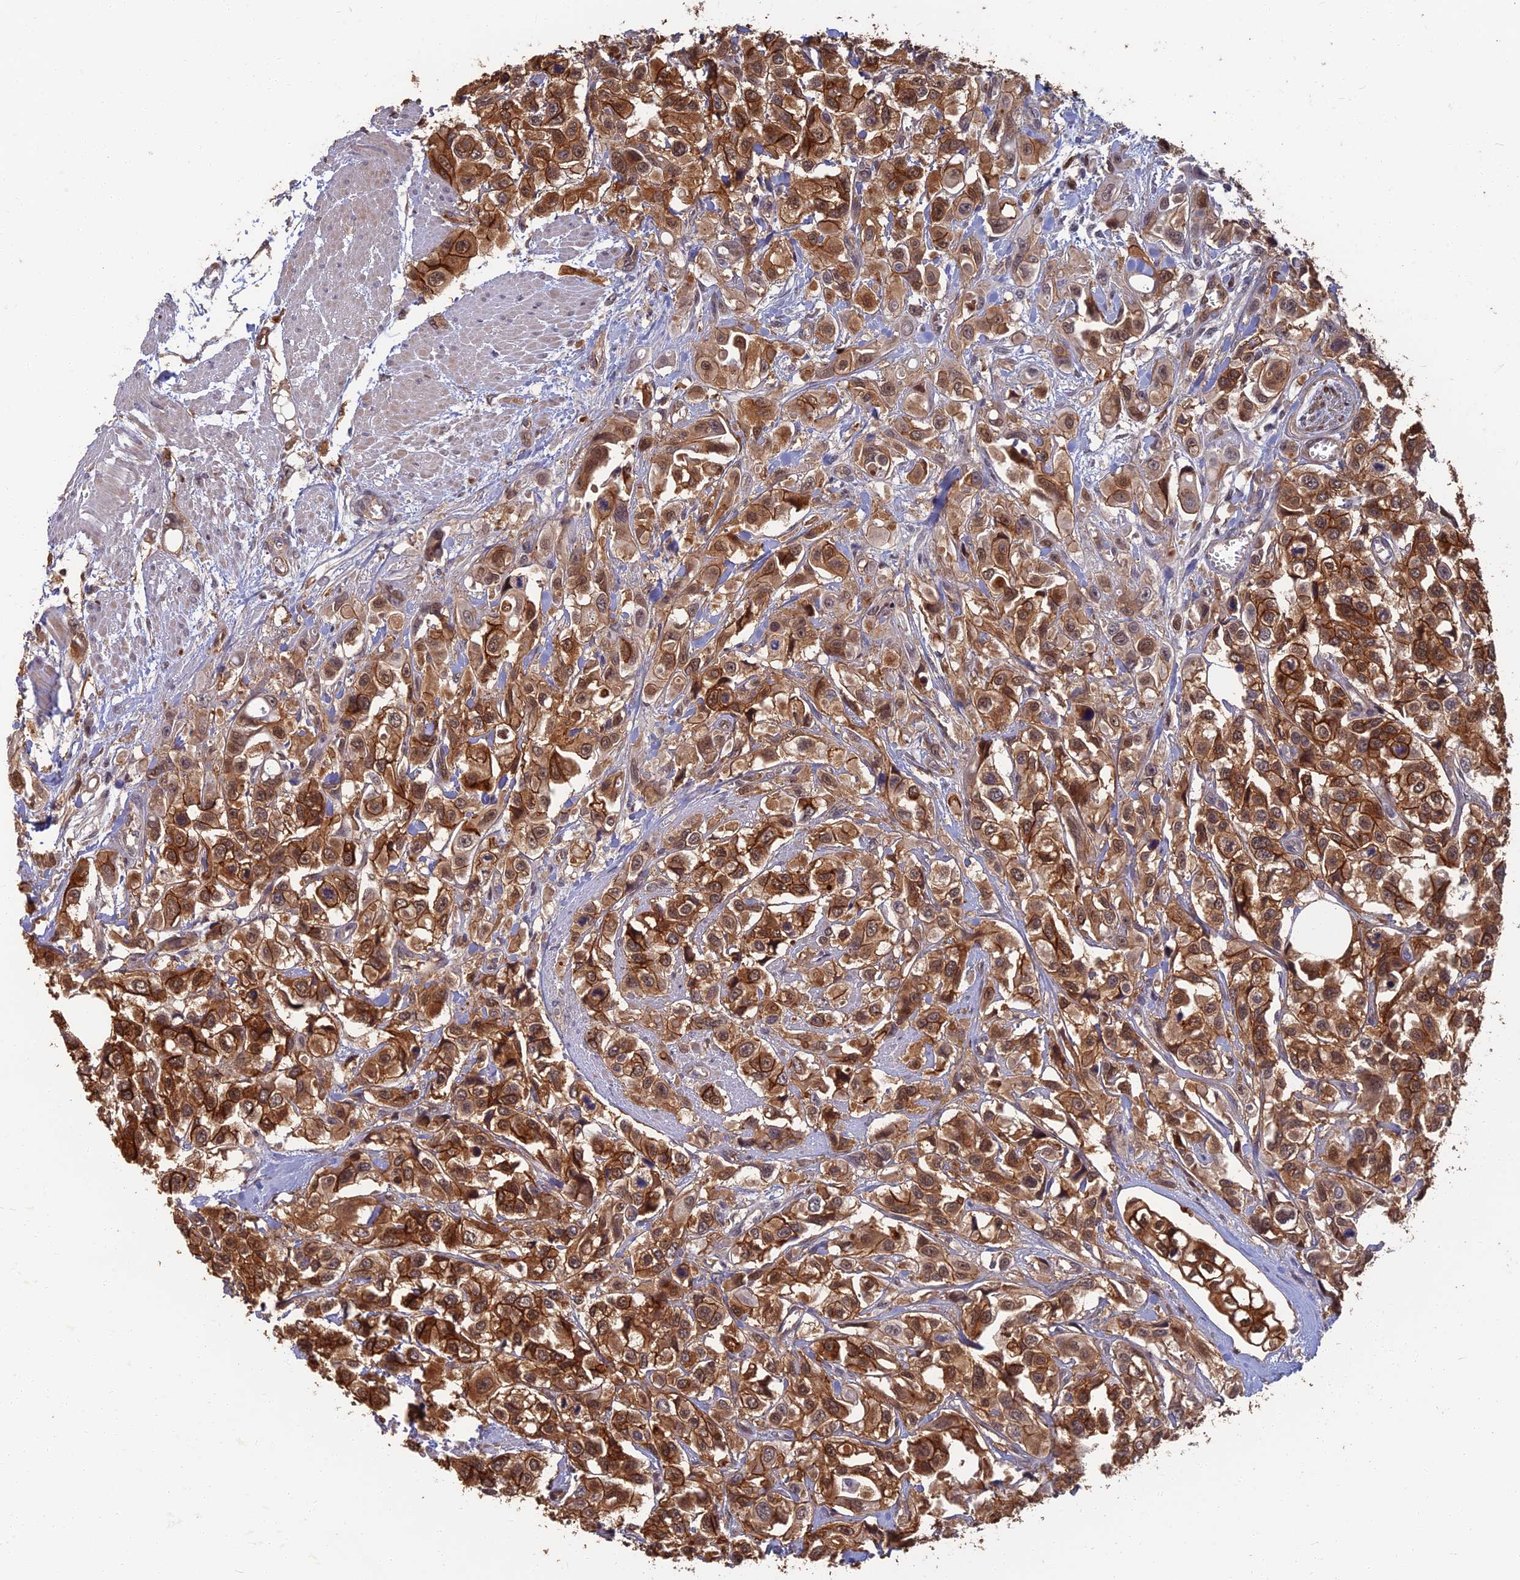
{"staining": {"intensity": "strong", "quantity": ">75%", "location": "cytoplasmic/membranous"}, "tissue": "urothelial cancer", "cell_type": "Tumor cells", "image_type": "cancer", "snomed": [{"axis": "morphology", "description": "Urothelial carcinoma, High grade"}, {"axis": "topography", "description": "Urinary bladder"}], "caption": "Urothelial cancer stained with a protein marker displays strong staining in tumor cells.", "gene": "LRRN3", "patient": {"sex": "male", "age": 67}}